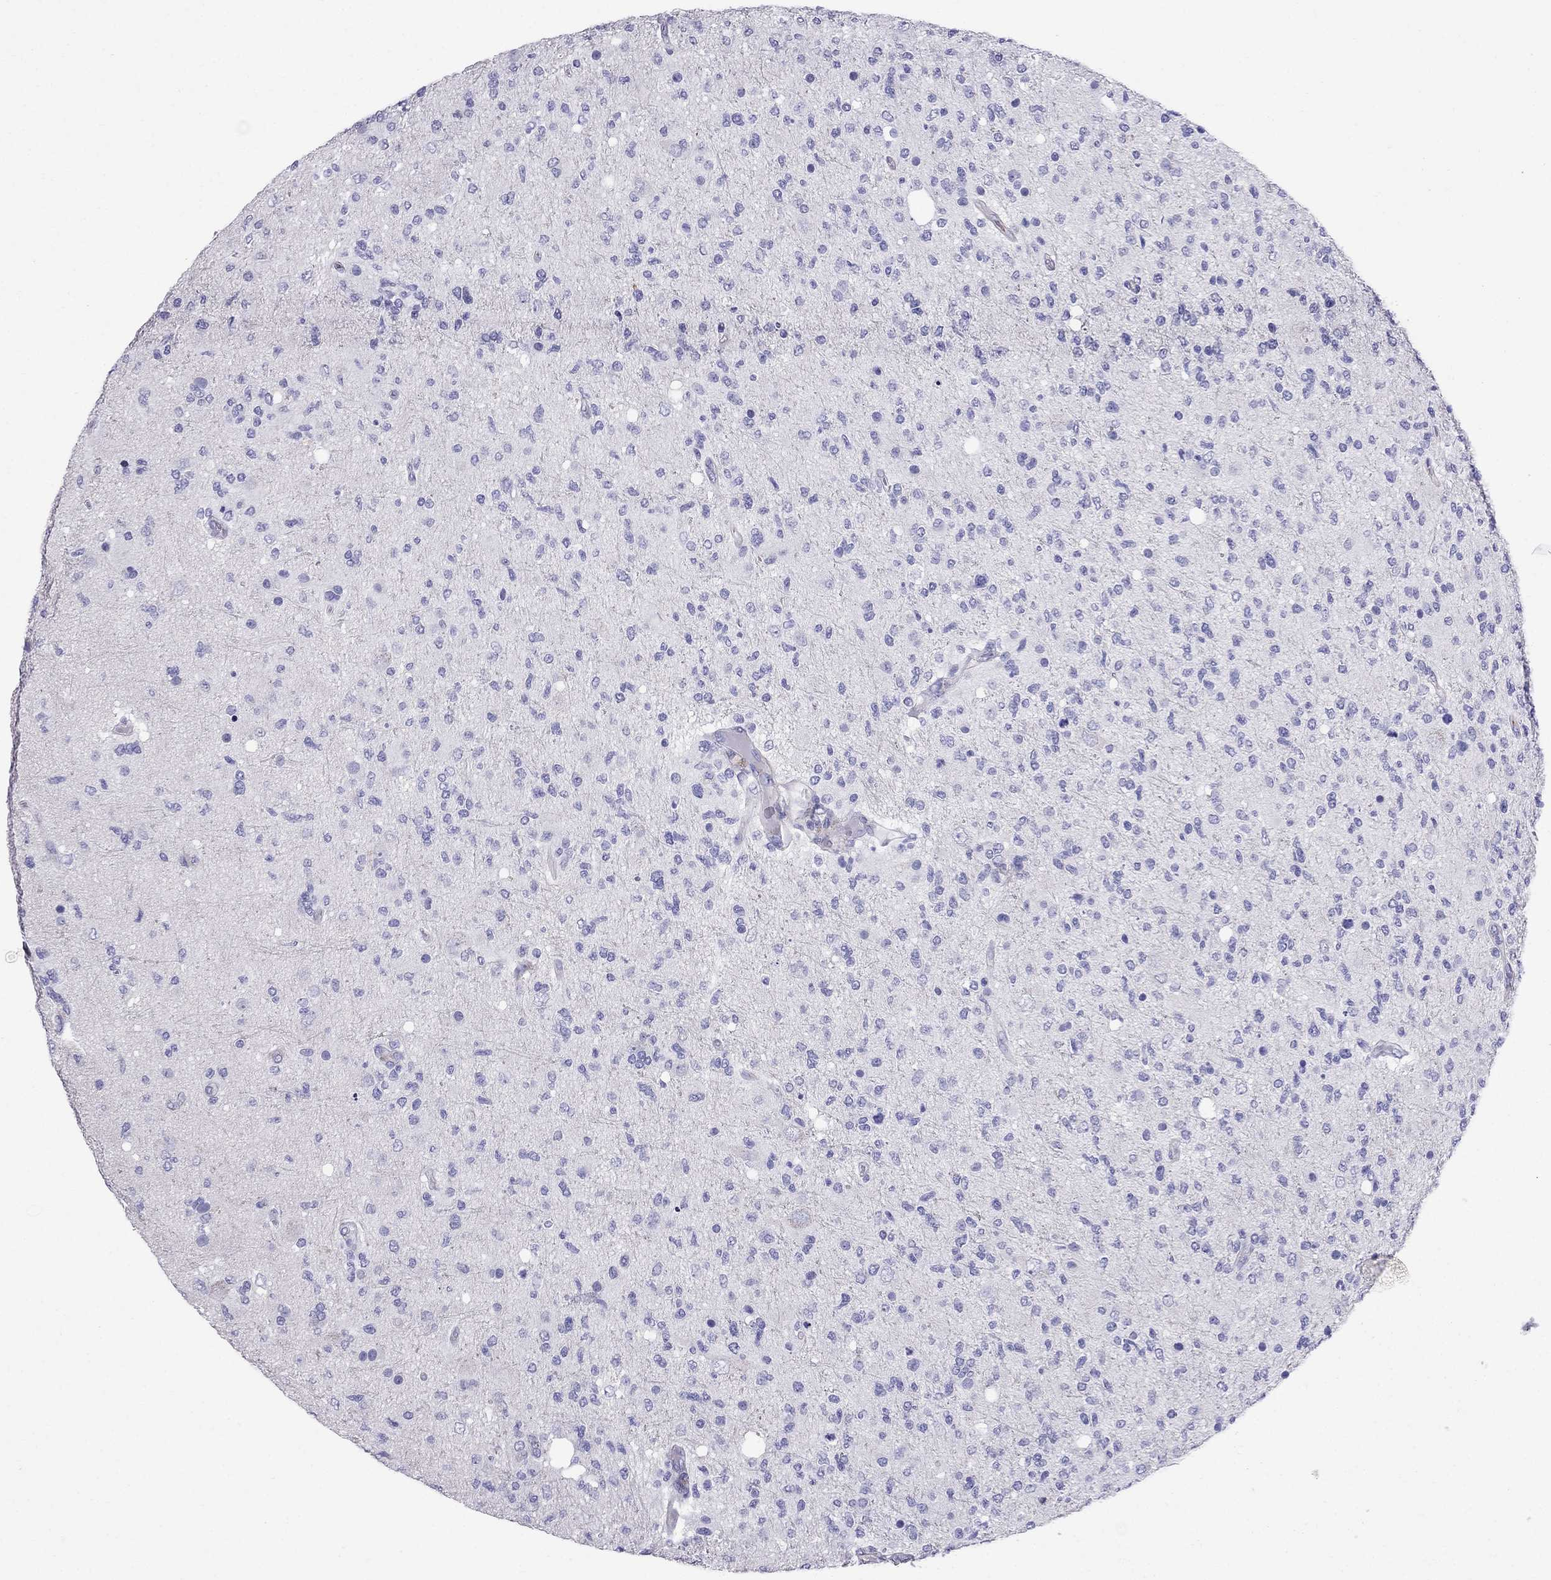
{"staining": {"intensity": "negative", "quantity": "none", "location": "none"}, "tissue": "glioma", "cell_type": "Tumor cells", "image_type": "cancer", "snomed": [{"axis": "morphology", "description": "Glioma, malignant, High grade"}, {"axis": "topography", "description": "Cerebral cortex"}], "caption": "Histopathology image shows no significant protein staining in tumor cells of malignant glioma (high-grade).", "gene": "GPR50", "patient": {"sex": "male", "age": 70}}